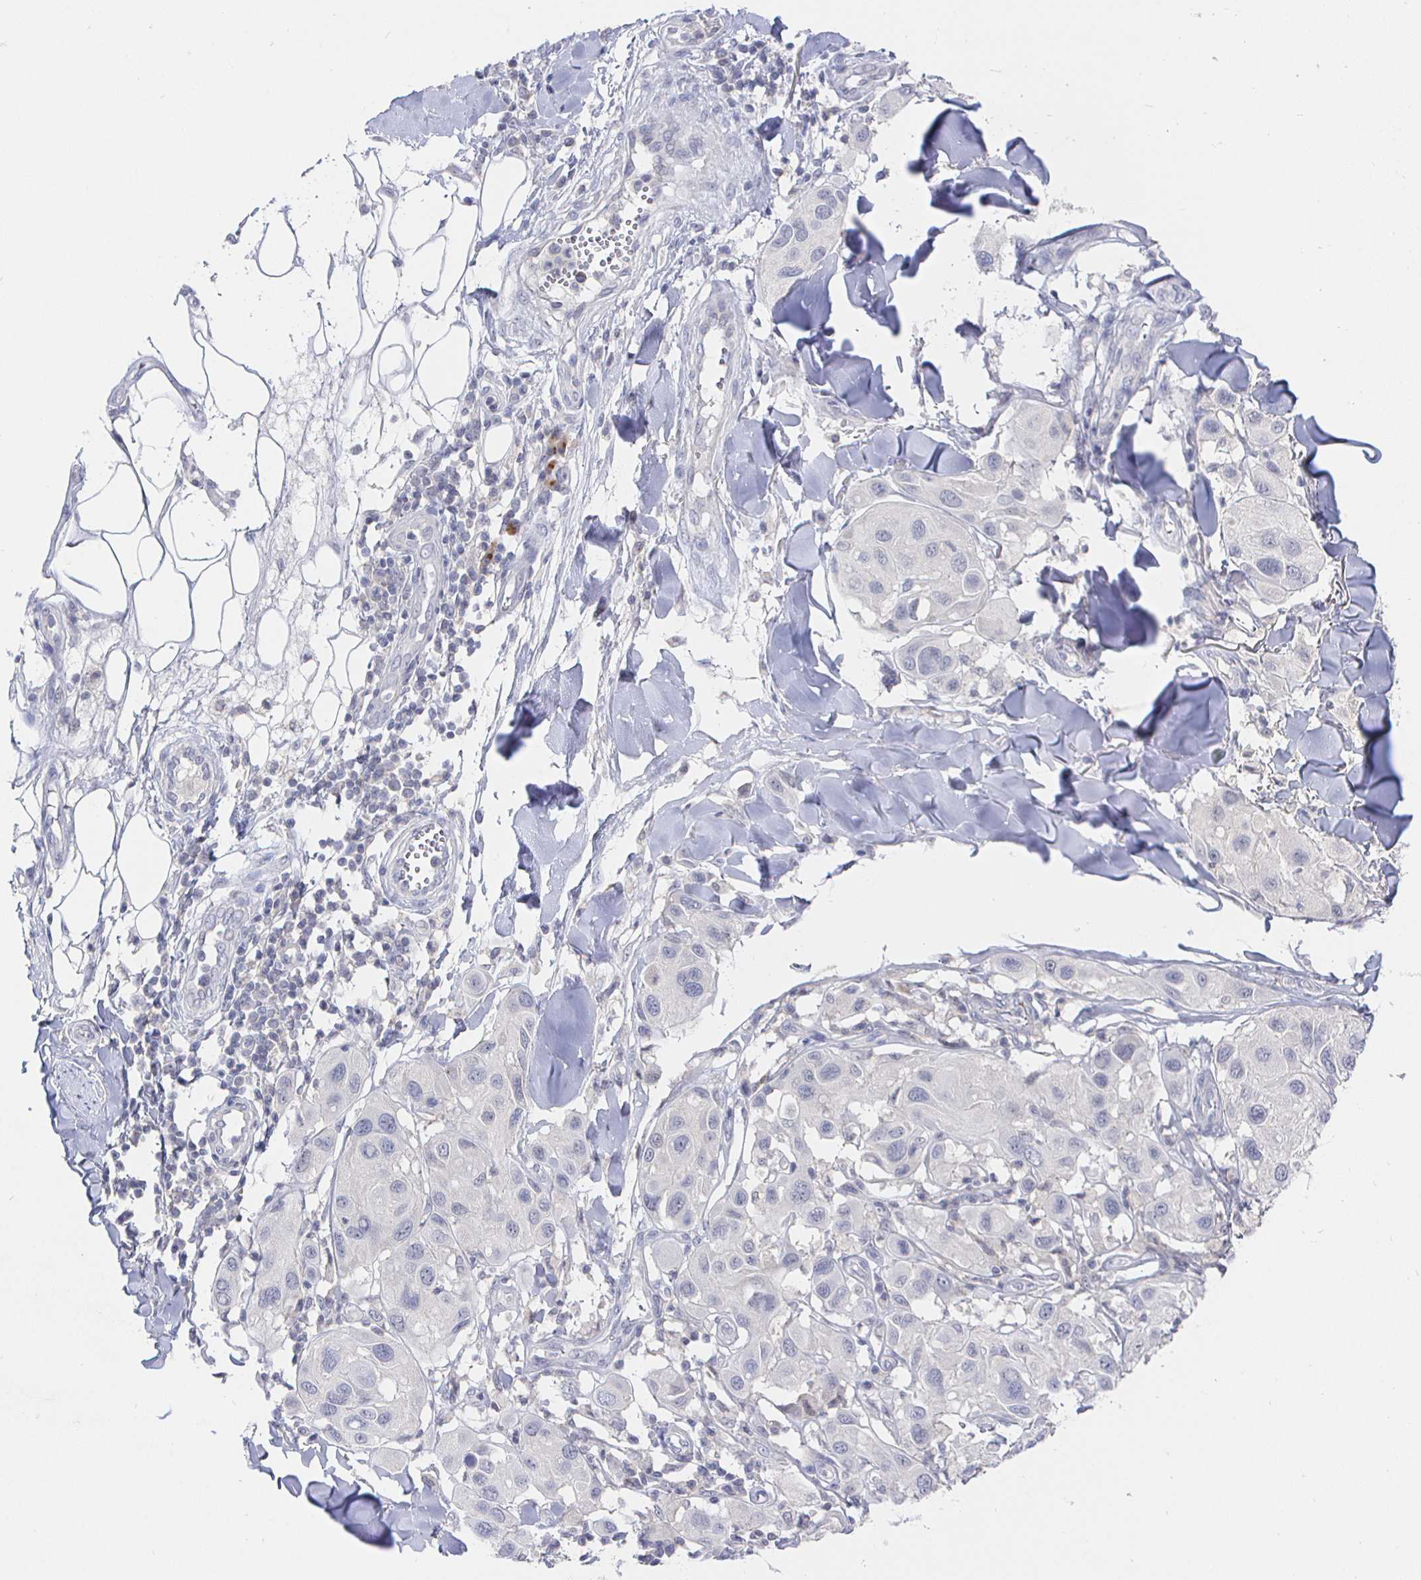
{"staining": {"intensity": "negative", "quantity": "none", "location": "none"}, "tissue": "melanoma", "cell_type": "Tumor cells", "image_type": "cancer", "snomed": [{"axis": "morphology", "description": "Malignant melanoma, Metastatic site"}, {"axis": "topography", "description": "Skin"}], "caption": "Immunohistochemistry (IHC) of melanoma exhibits no staining in tumor cells.", "gene": "LRRC23", "patient": {"sex": "male", "age": 41}}